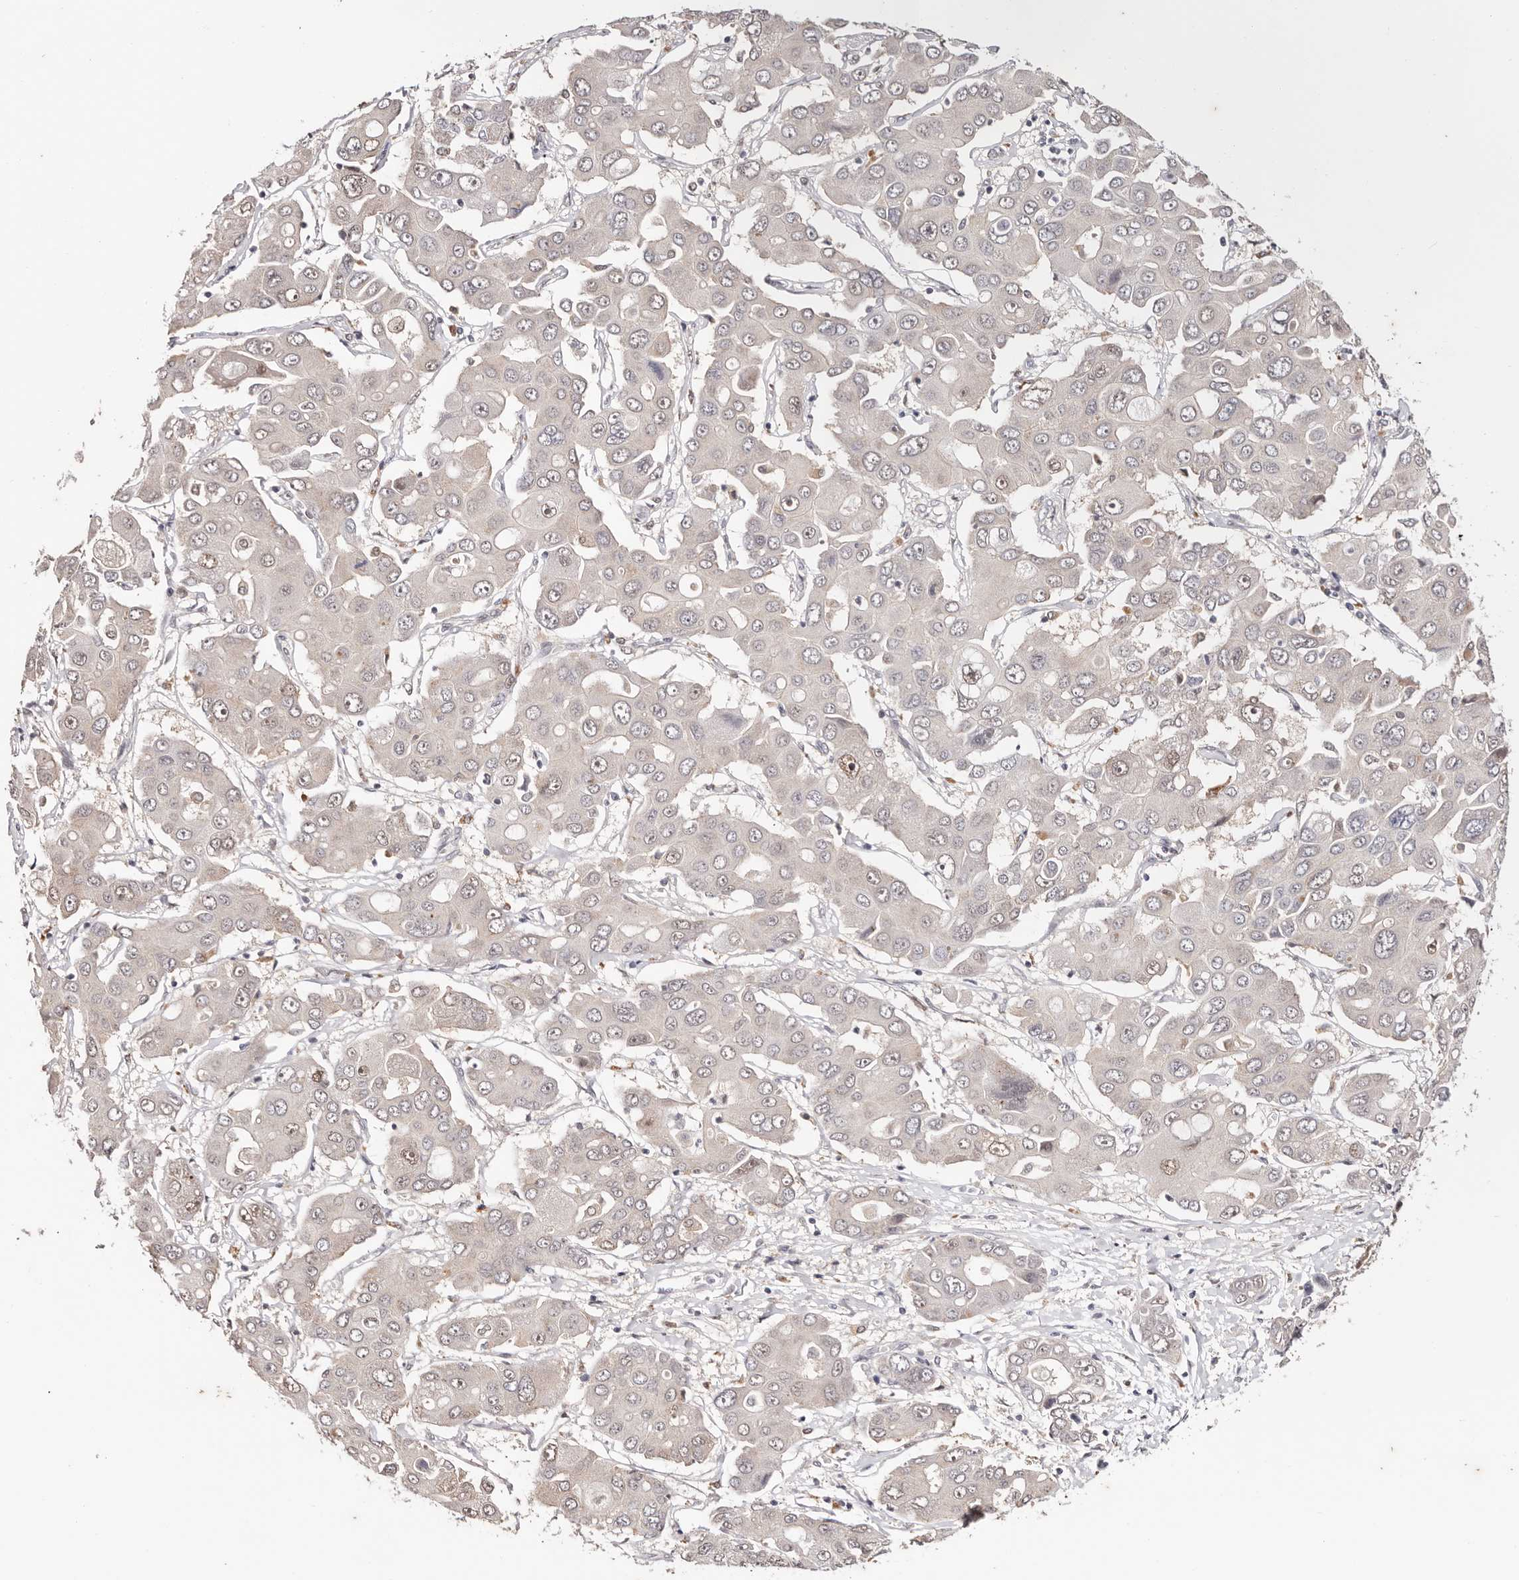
{"staining": {"intensity": "negative", "quantity": "none", "location": "none"}, "tissue": "liver cancer", "cell_type": "Tumor cells", "image_type": "cancer", "snomed": [{"axis": "morphology", "description": "Cholangiocarcinoma"}, {"axis": "topography", "description": "Liver"}], "caption": "Histopathology image shows no protein staining in tumor cells of liver cancer (cholangiocarcinoma) tissue.", "gene": "TYW3", "patient": {"sex": "male", "age": 67}}